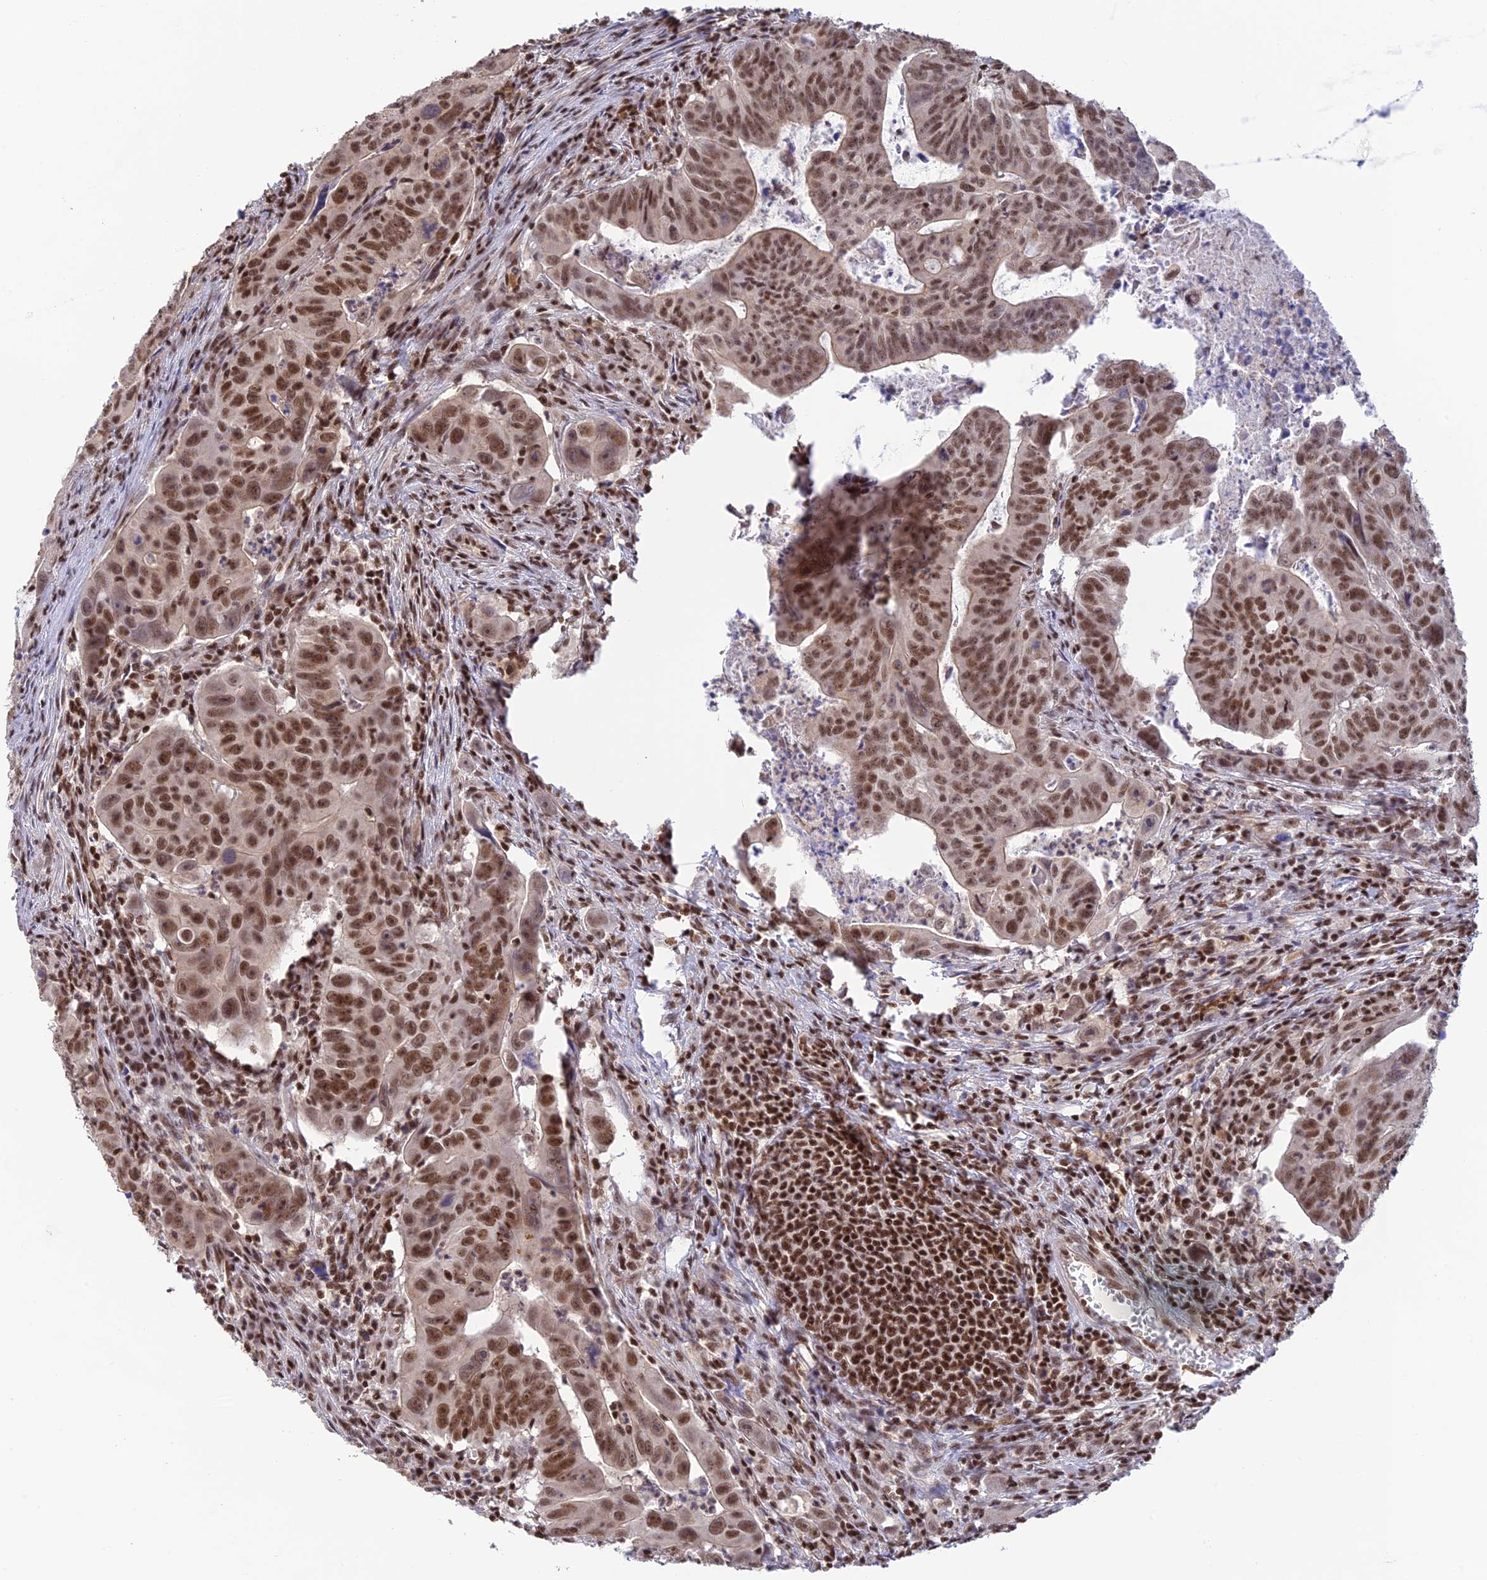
{"staining": {"intensity": "moderate", "quantity": ">75%", "location": "nuclear"}, "tissue": "colorectal cancer", "cell_type": "Tumor cells", "image_type": "cancer", "snomed": [{"axis": "morphology", "description": "Adenocarcinoma, NOS"}, {"axis": "topography", "description": "Rectum"}], "caption": "Colorectal cancer (adenocarcinoma) stained for a protein demonstrates moderate nuclear positivity in tumor cells. Using DAB (brown) and hematoxylin (blue) stains, captured at high magnification using brightfield microscopy.", "gene": "THAP11", "patient": {"sex": "male", "age": 69}}